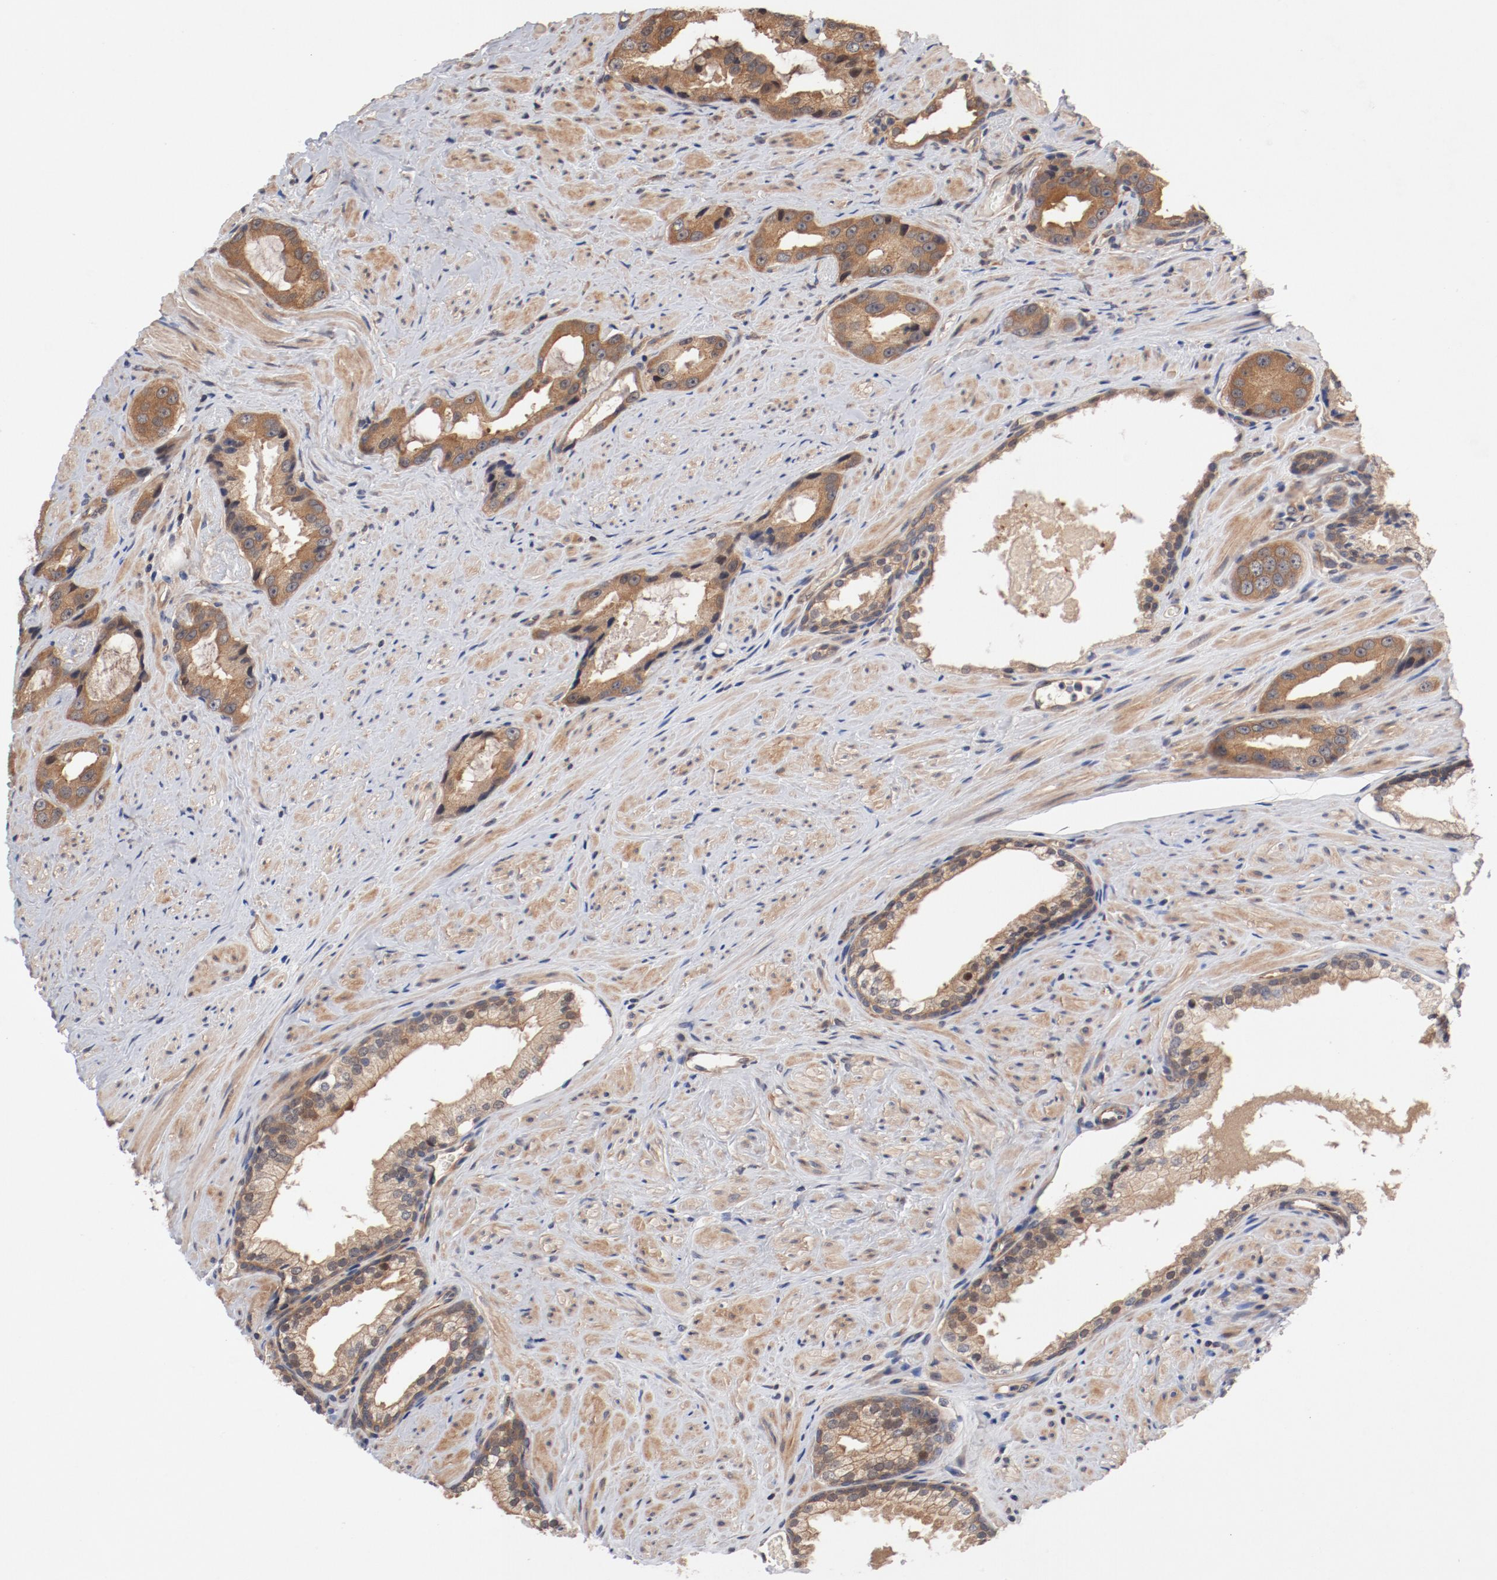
{"staining": {"intensity": "weak", "quantity": ">75%", "location": "cytoplasmic/membranous"}, "tissue": "prostate cancer", "cell_type": "Tumor cells", "image_type": "cancer", "snomed": [{"axis": "morphology", "description": "Adenocarcinoma, Medium grade"}, {"axis": "topography", "description": "Prostate"}], "caption": "Medium-grade adenocarcinoma (prostate) stained for a protein (brown) shows weak cytoplasmic/membranous positive positivity in about >75% of tumor cells.", "gene": "PITPNM2", "patient": {"sex": "male", "age": 60}}